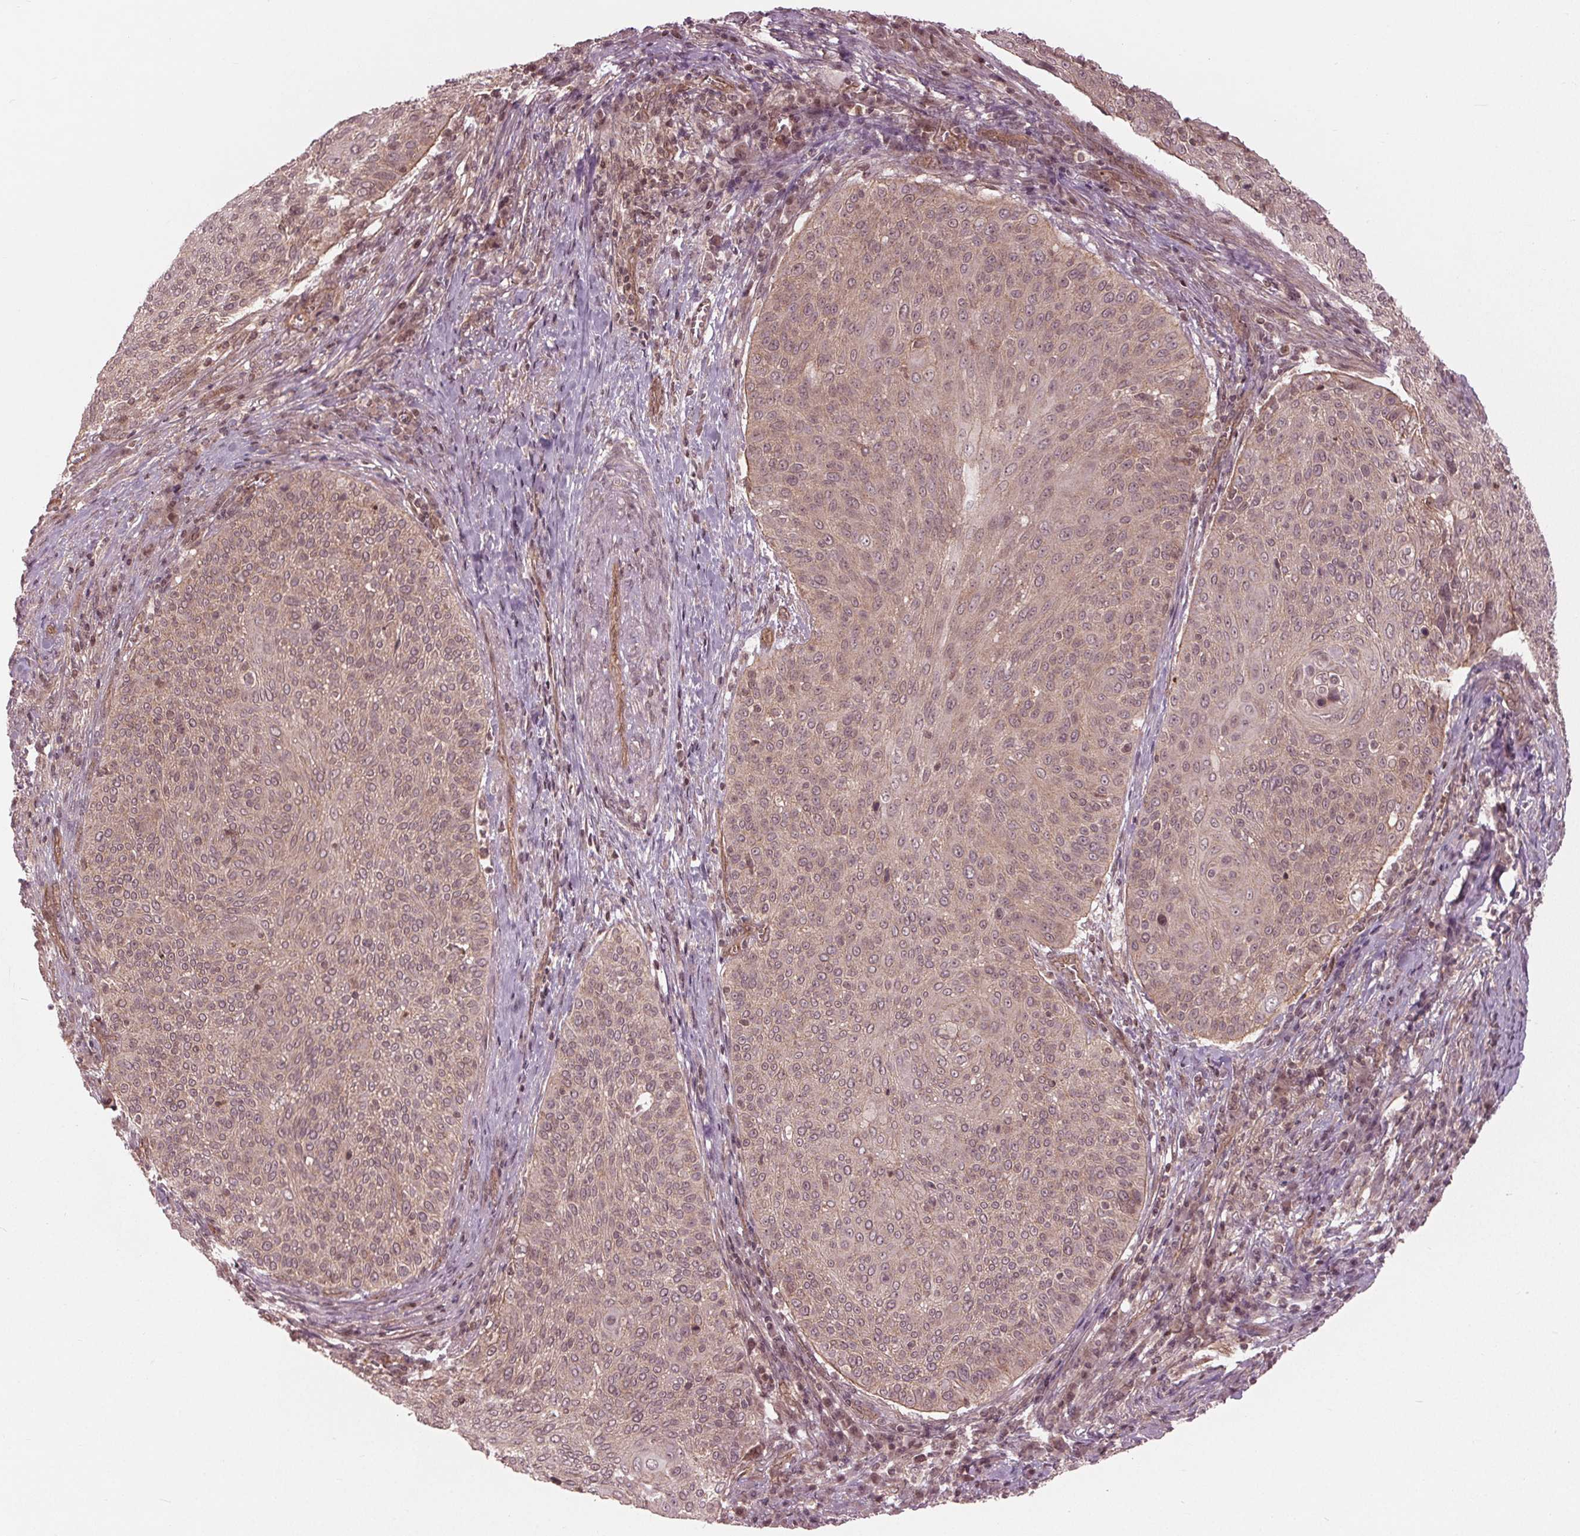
{"staining": {"intensity": "weak", "quantity": ">75%", "location": "cytoplasmic/membranous,nuclear"}, "tissue": "cervical cancer", "cell_type": "Tumor cells", "image_type": "cancer", "snomed": [{"axis": "morphology", "description": "Squamous cell carcinoma, NOS"}, {"axis": "topography", "description": "Cervix"}], "caption": "Human cervical cancer stained for a protein (brown) shows weak cytoplasmic/membranous and nuclear positive positivity in about >75% of tumor cells.", "gene": "BTBD1", "patient": {"sex": "female", "age": 31}}